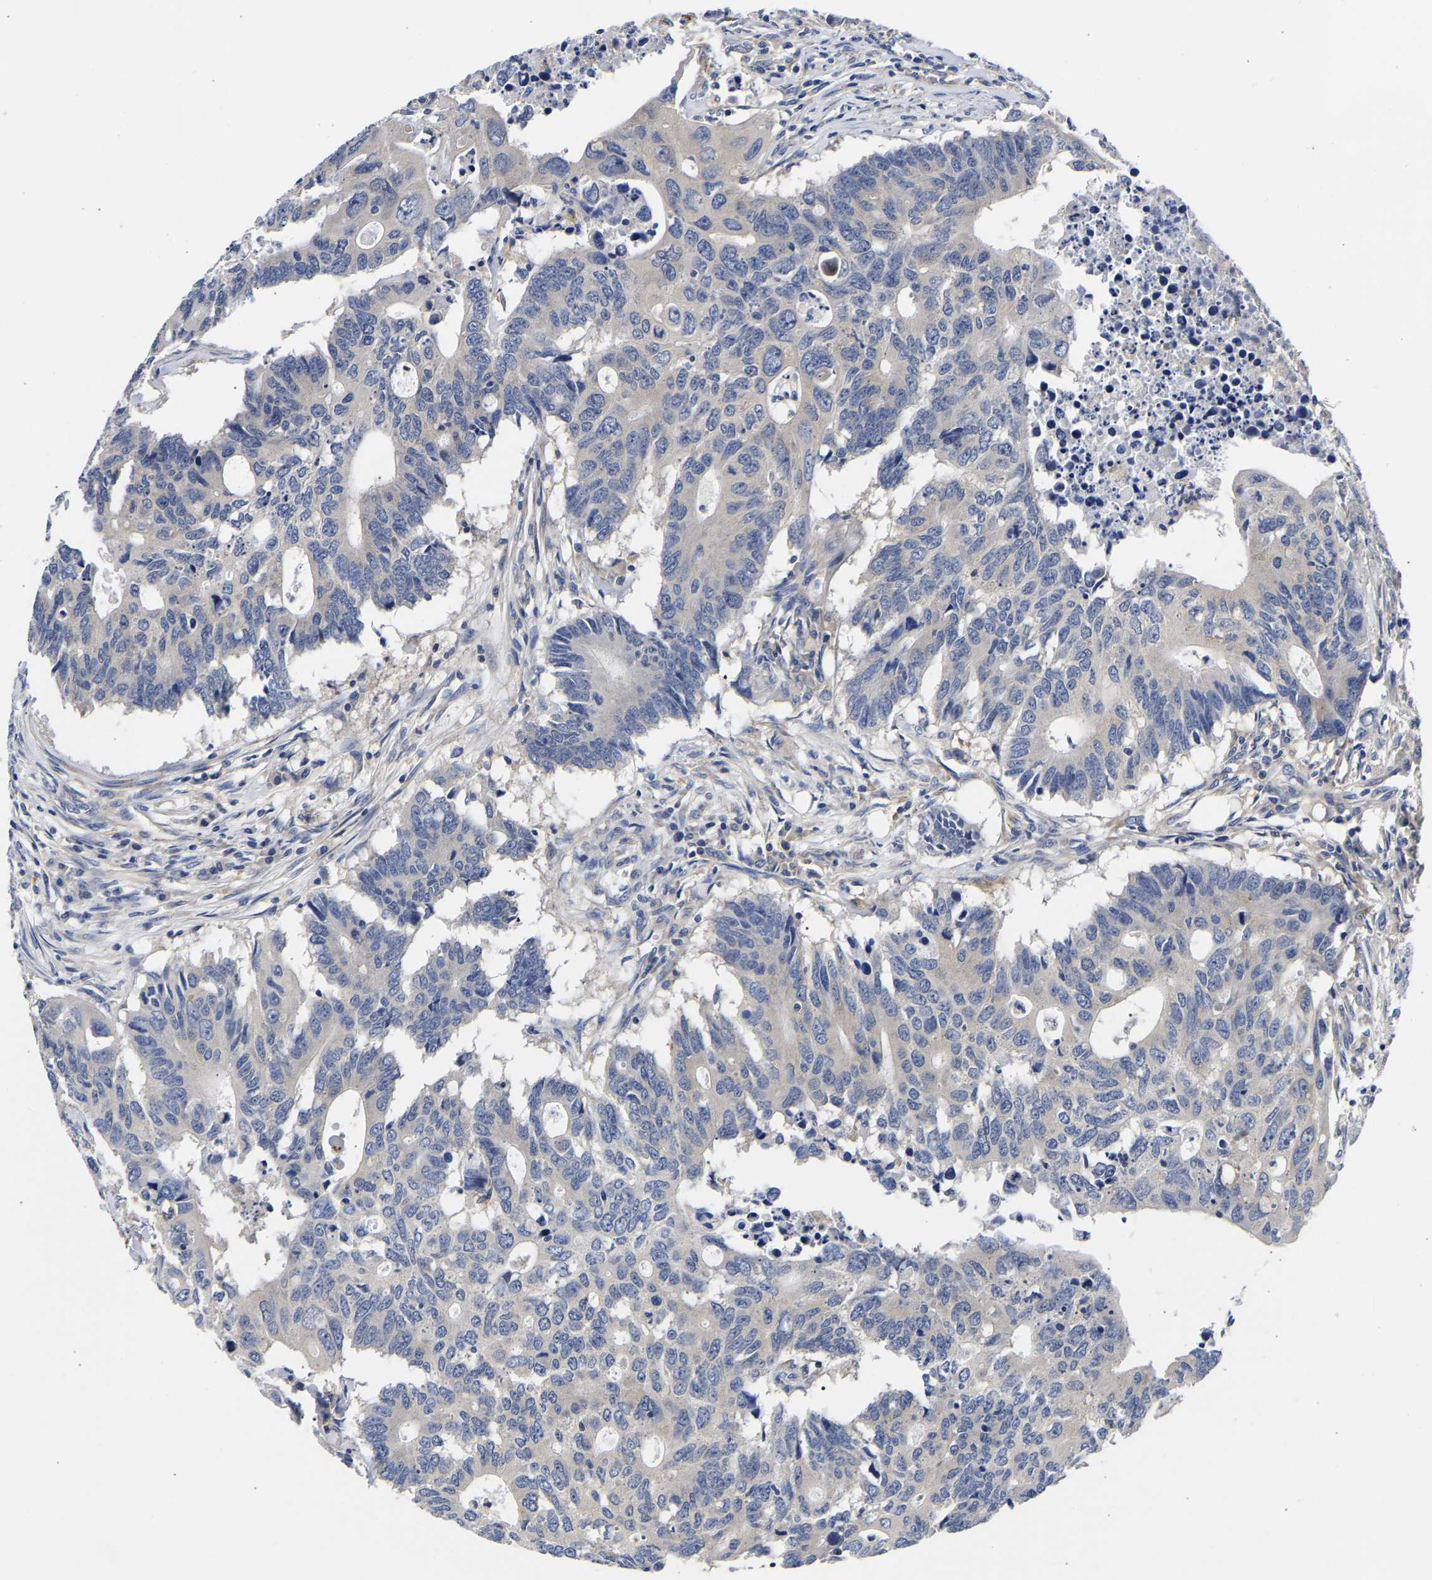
{"staining": {"intensity": "negative", "quantity": "none", "location": "none"}, "tissue": "colorectal cancer", "cell_type": "Tumor cells", "image_type": "cancer", "snomed": [{"axis": "morphology", "description": "Adenocarcinoma, NOS"}, {"axis": "topography", "description": "Colon"}], "caption": "Immunohistochemical staining of colorectal adenocarcinoma displays no significant expression in tumor cells.", "gene": "CCDC6", "patient": {"sex": "male", "age": 71}}